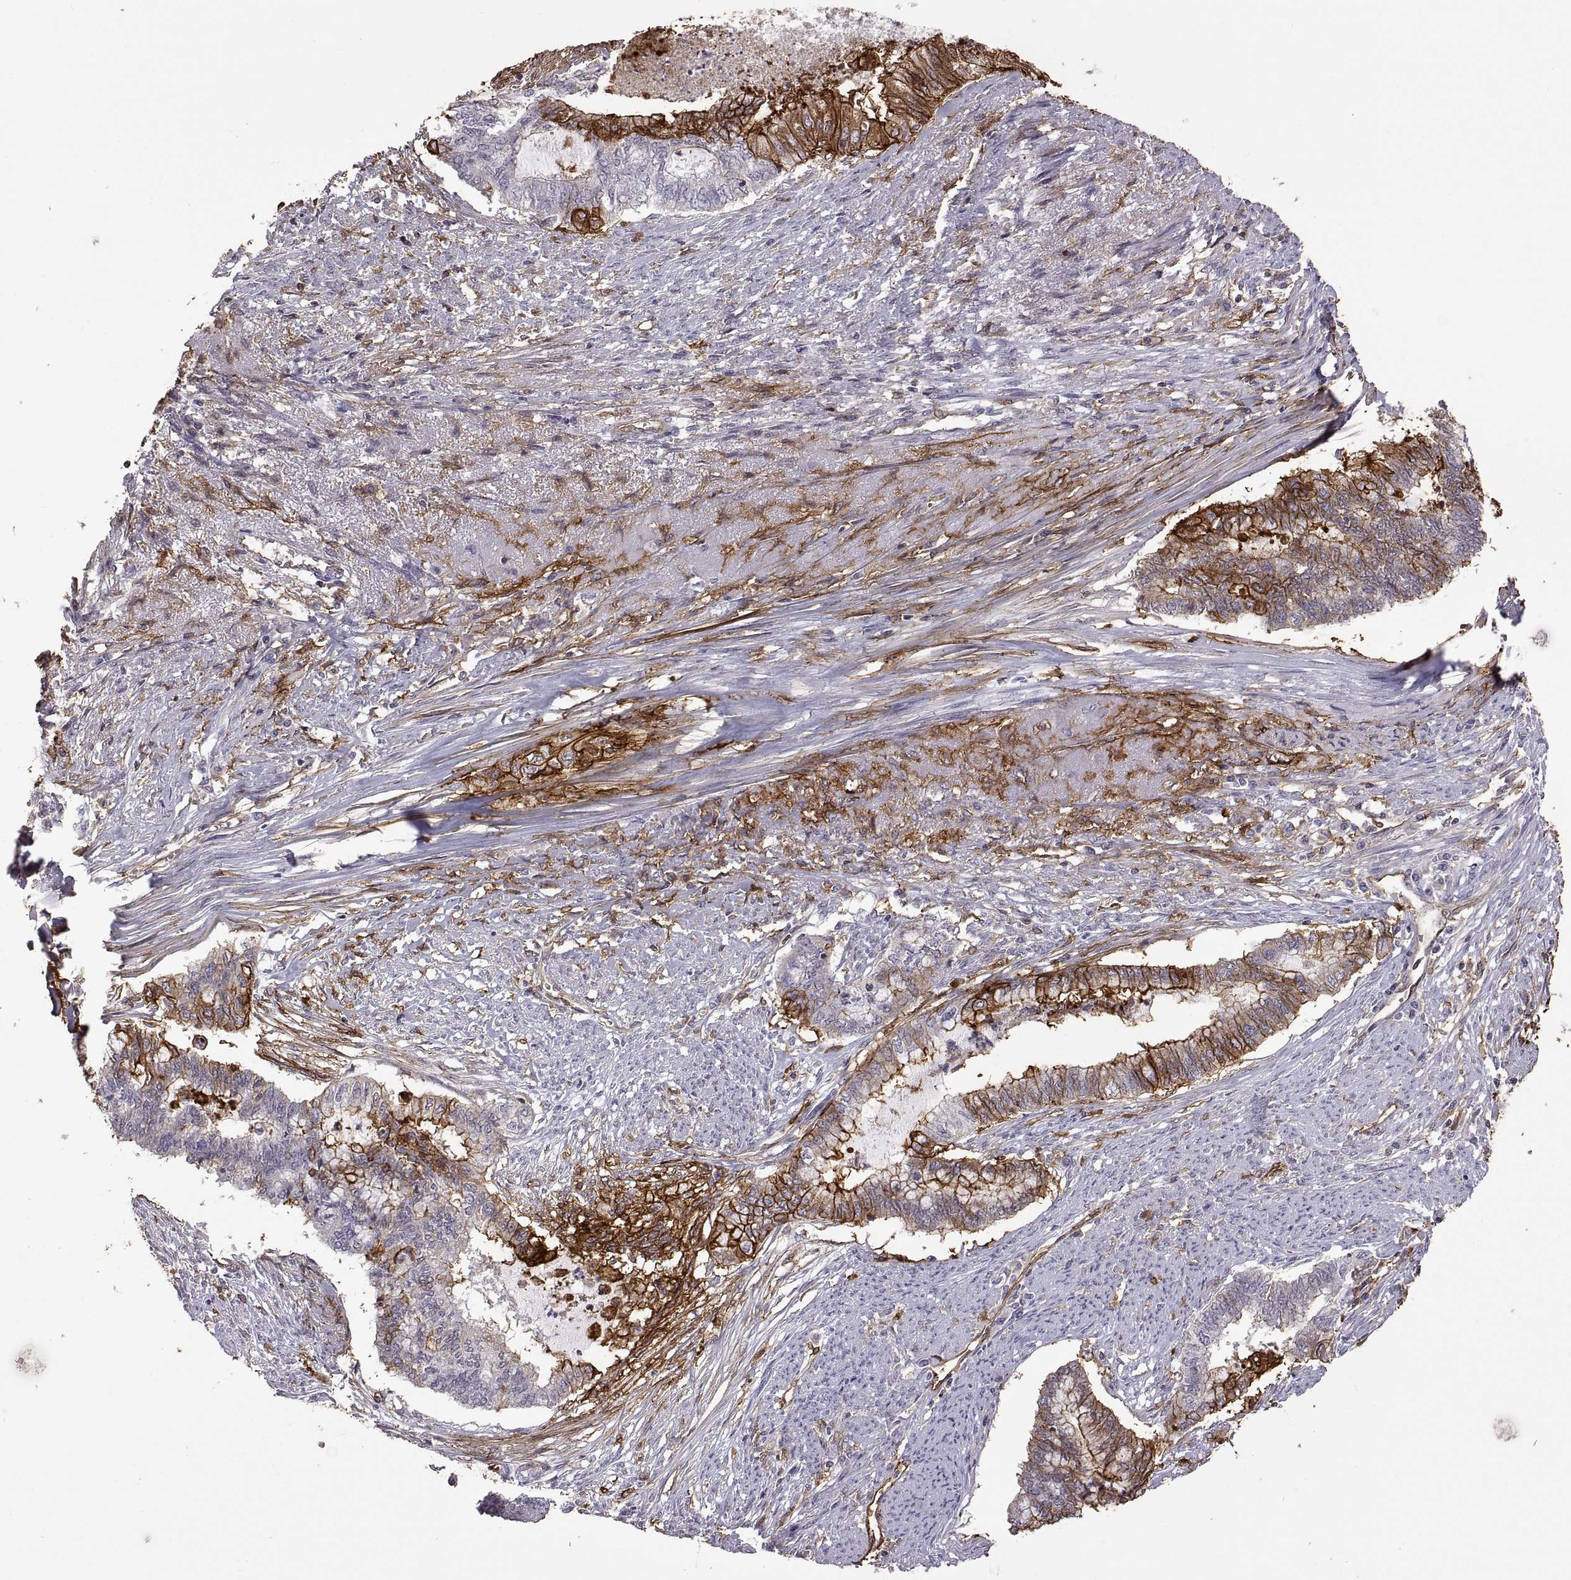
{"staining": {"intensity": "strong", "quantity": "25%-75%", "location": "cytoplasmic/membranous"}, "tissue": "endometrial cancer", "cell_type": "Tumor cells", "image_type": "cancer", "snomed": [{"axis": "morphology", "description": "Adenocarcinoma, NOS"}, {"axis": "topography", "description": "Endometrium"}], "caption": "A brown stain highlights strong cytoplasmic/membranous staining of a protein in human adenocarcinoma (endometrial) tumor cells.", "gene": "S100A10", "patient": {"sex": "female", "age": 79}}